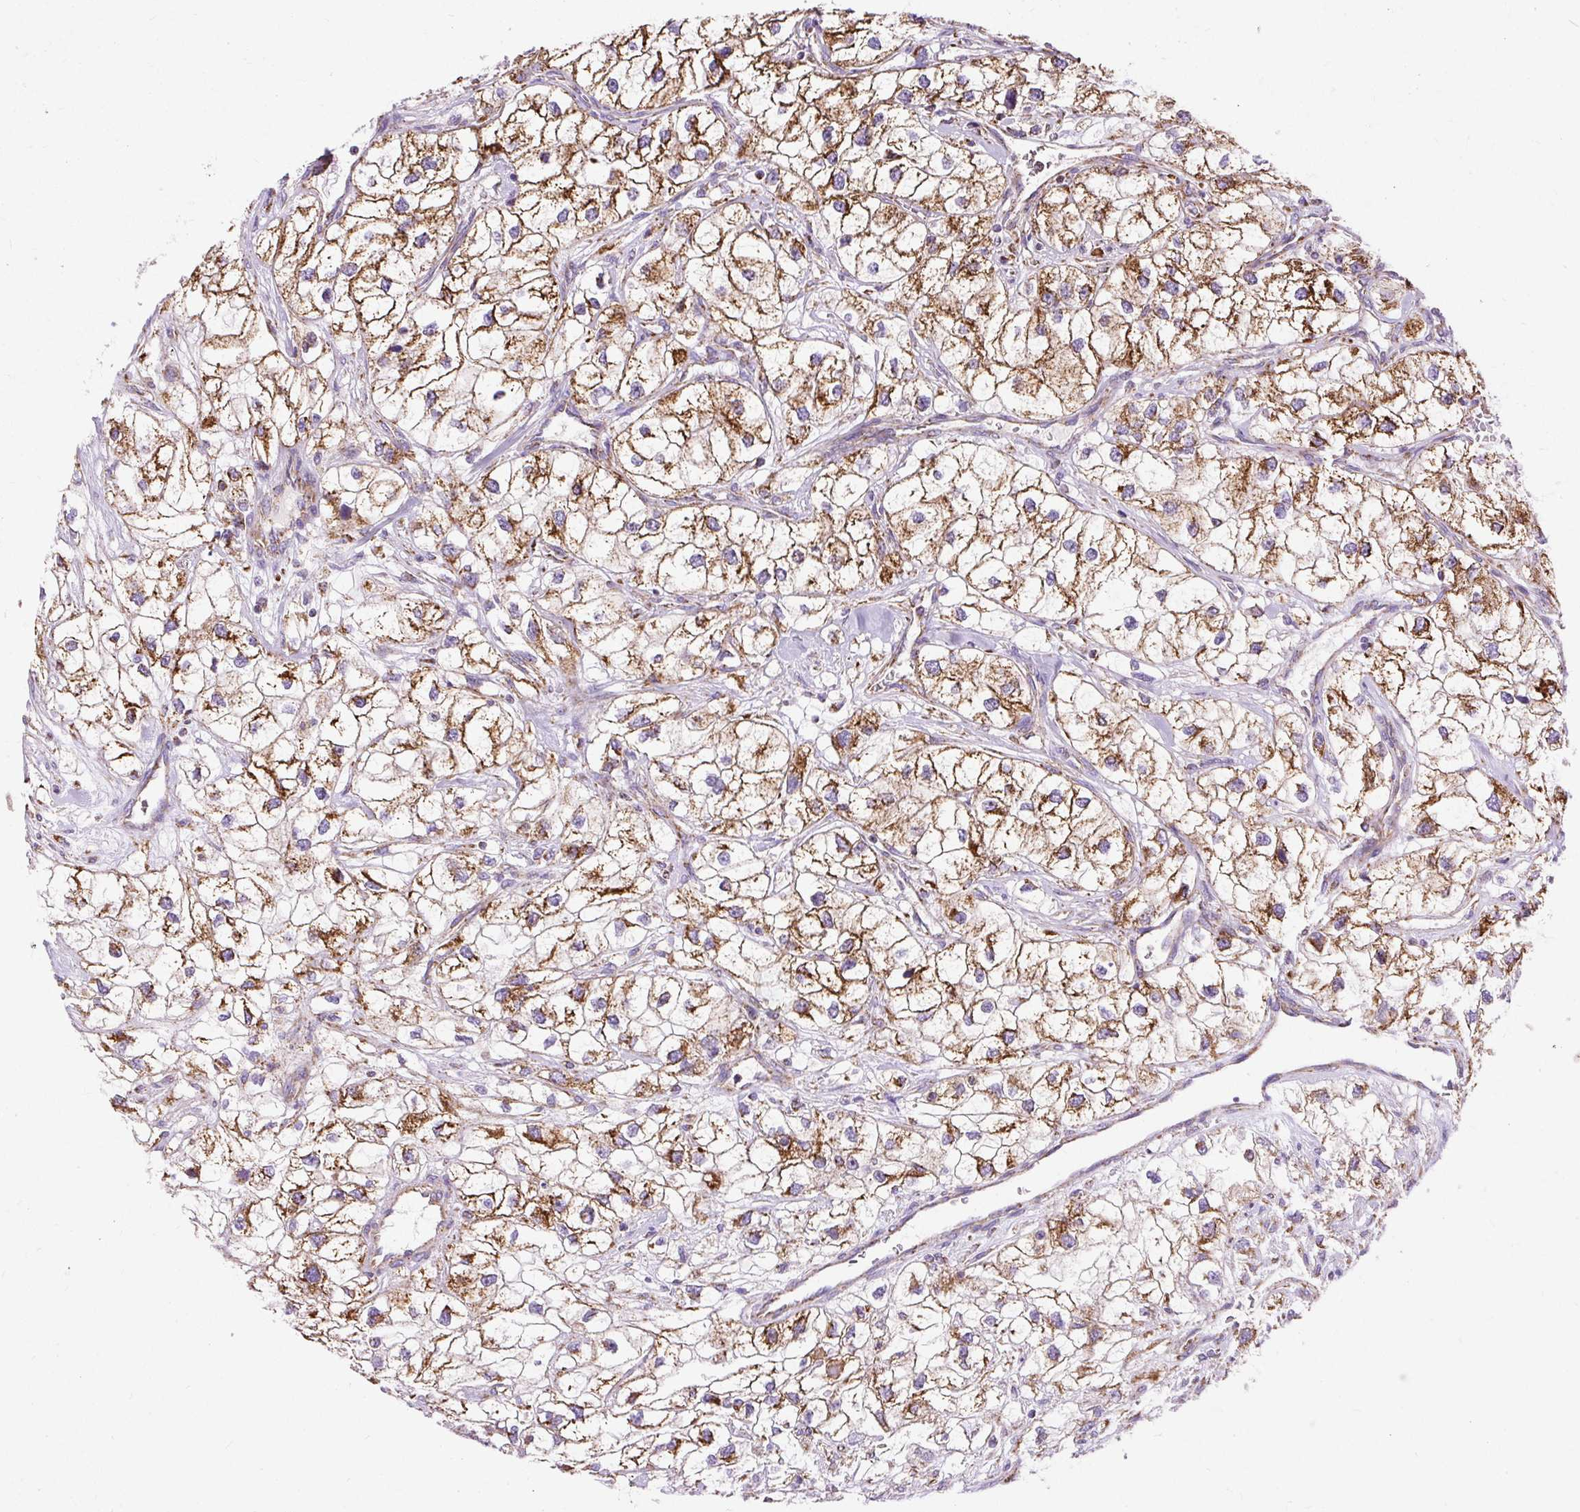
{"staining": {"intensity": "moderate", "quantity": ">75%", "location": "cytoplasmic/membranous"}, "tissue": "renal cancer", "cell_type": "Tumor cells", "image_type": "cancer", "snomed": [{"axis": "morphology", "description": "Adenocarcinoma, NOS"}, {"axis": "topography", "description": "Kidney"}], "caption": "Moderate cytoplasmic/membranous staining for a protein is identified in approximately >75% of tumor cells of renal adenocarcinoma using immunohistochemistry.", "gene": "CEP290", "patient": {"sex": "male", "age": 59}}